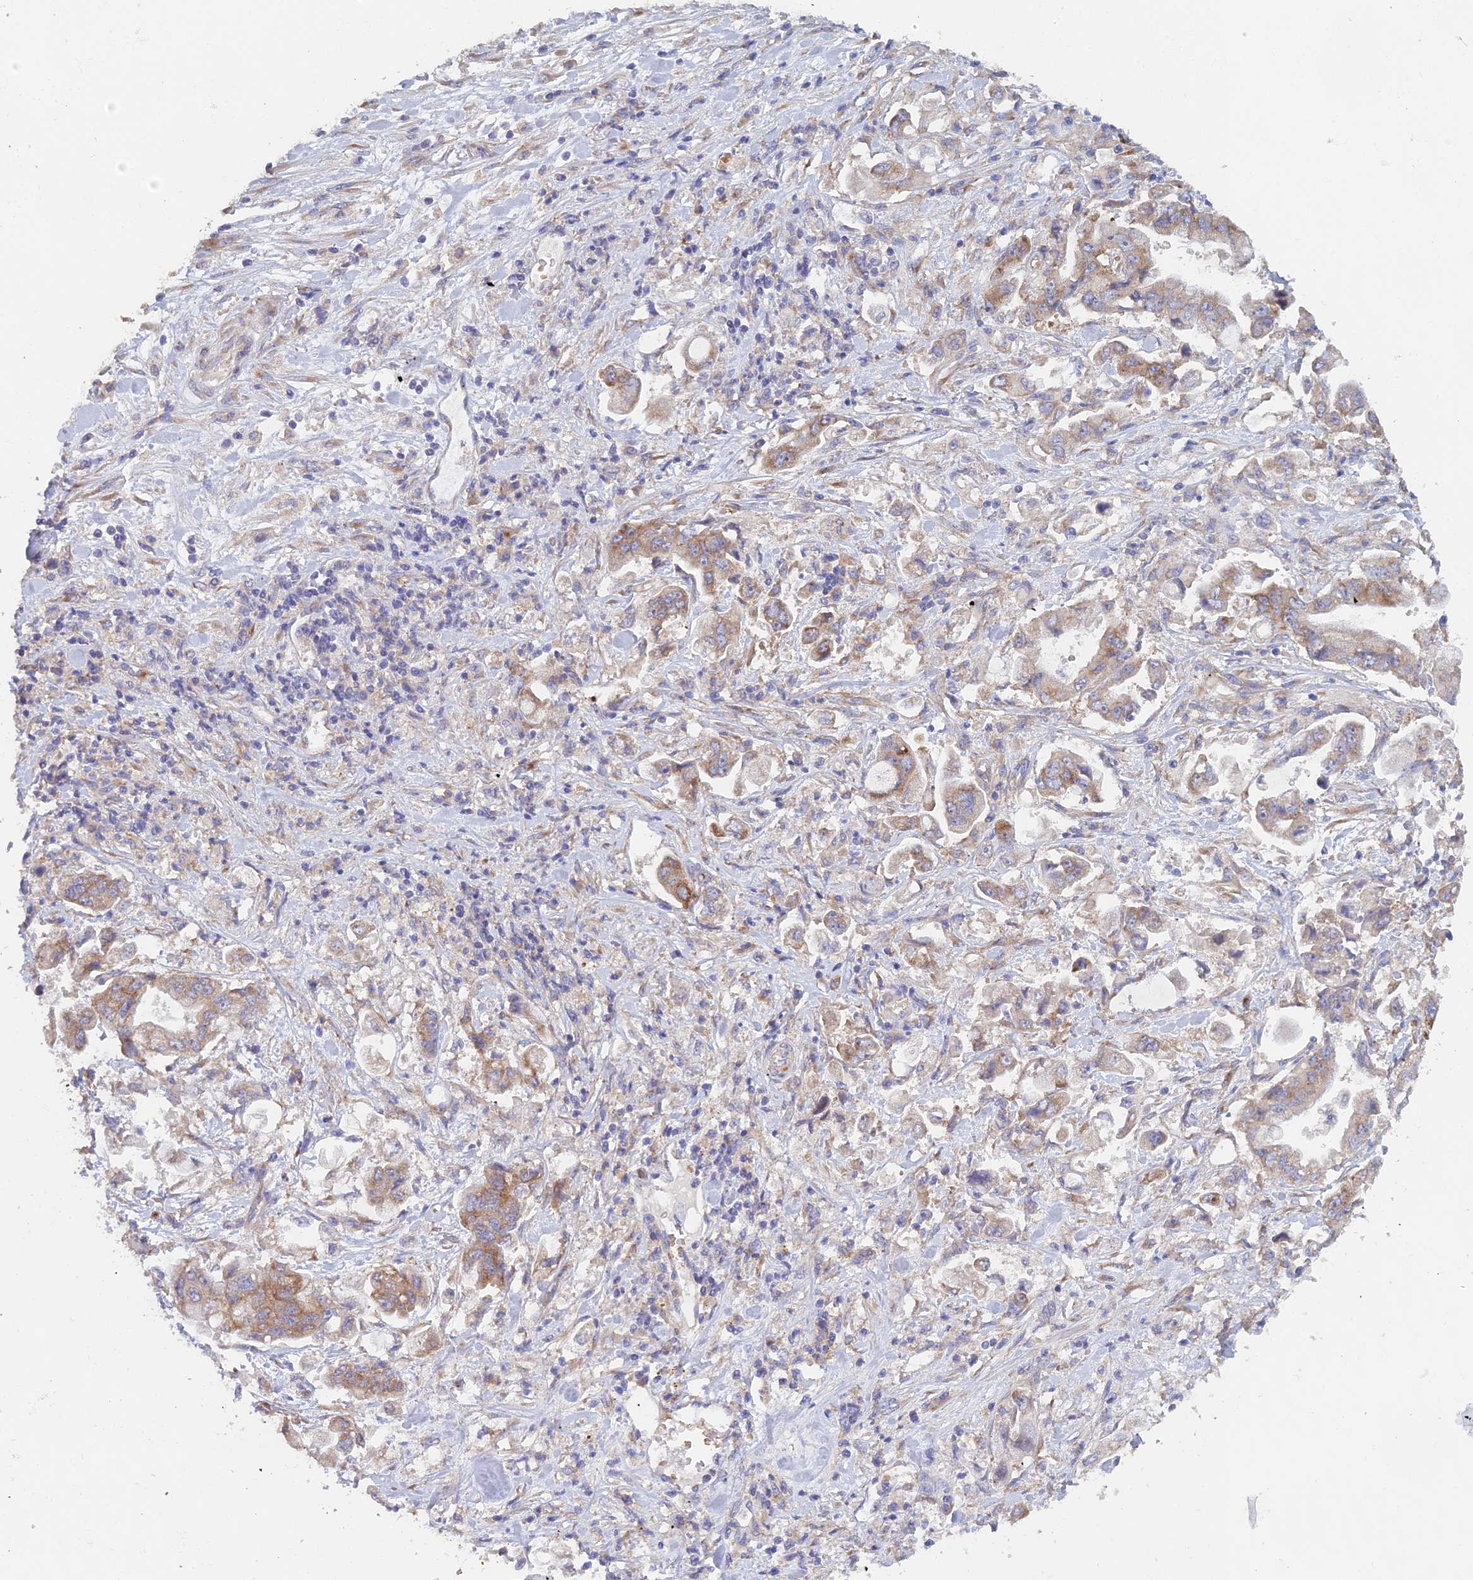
{"staining": {"intensity": "moderate", "quantity": "25%-75%", "location": "cytoplasmic/membranous"}, "tissue": "stomach cancer", "cell_type": "Tumor cells", "image_type": "cancer", "snomed": [{"axis": "morphology", "description": "Adenocarcinoma, NOS"}, {"axis": "topography", "description": "Stomach"}], "caption": "Adenocarcinoma (stomach) tissue reveals moderate cytoplasmic/membranous staining in approximately 25%-75% of tumor cells, visualized by immunohistochemistry.", "gene": "ELOF1", "patient": {"sex": "male", "age": 62}}